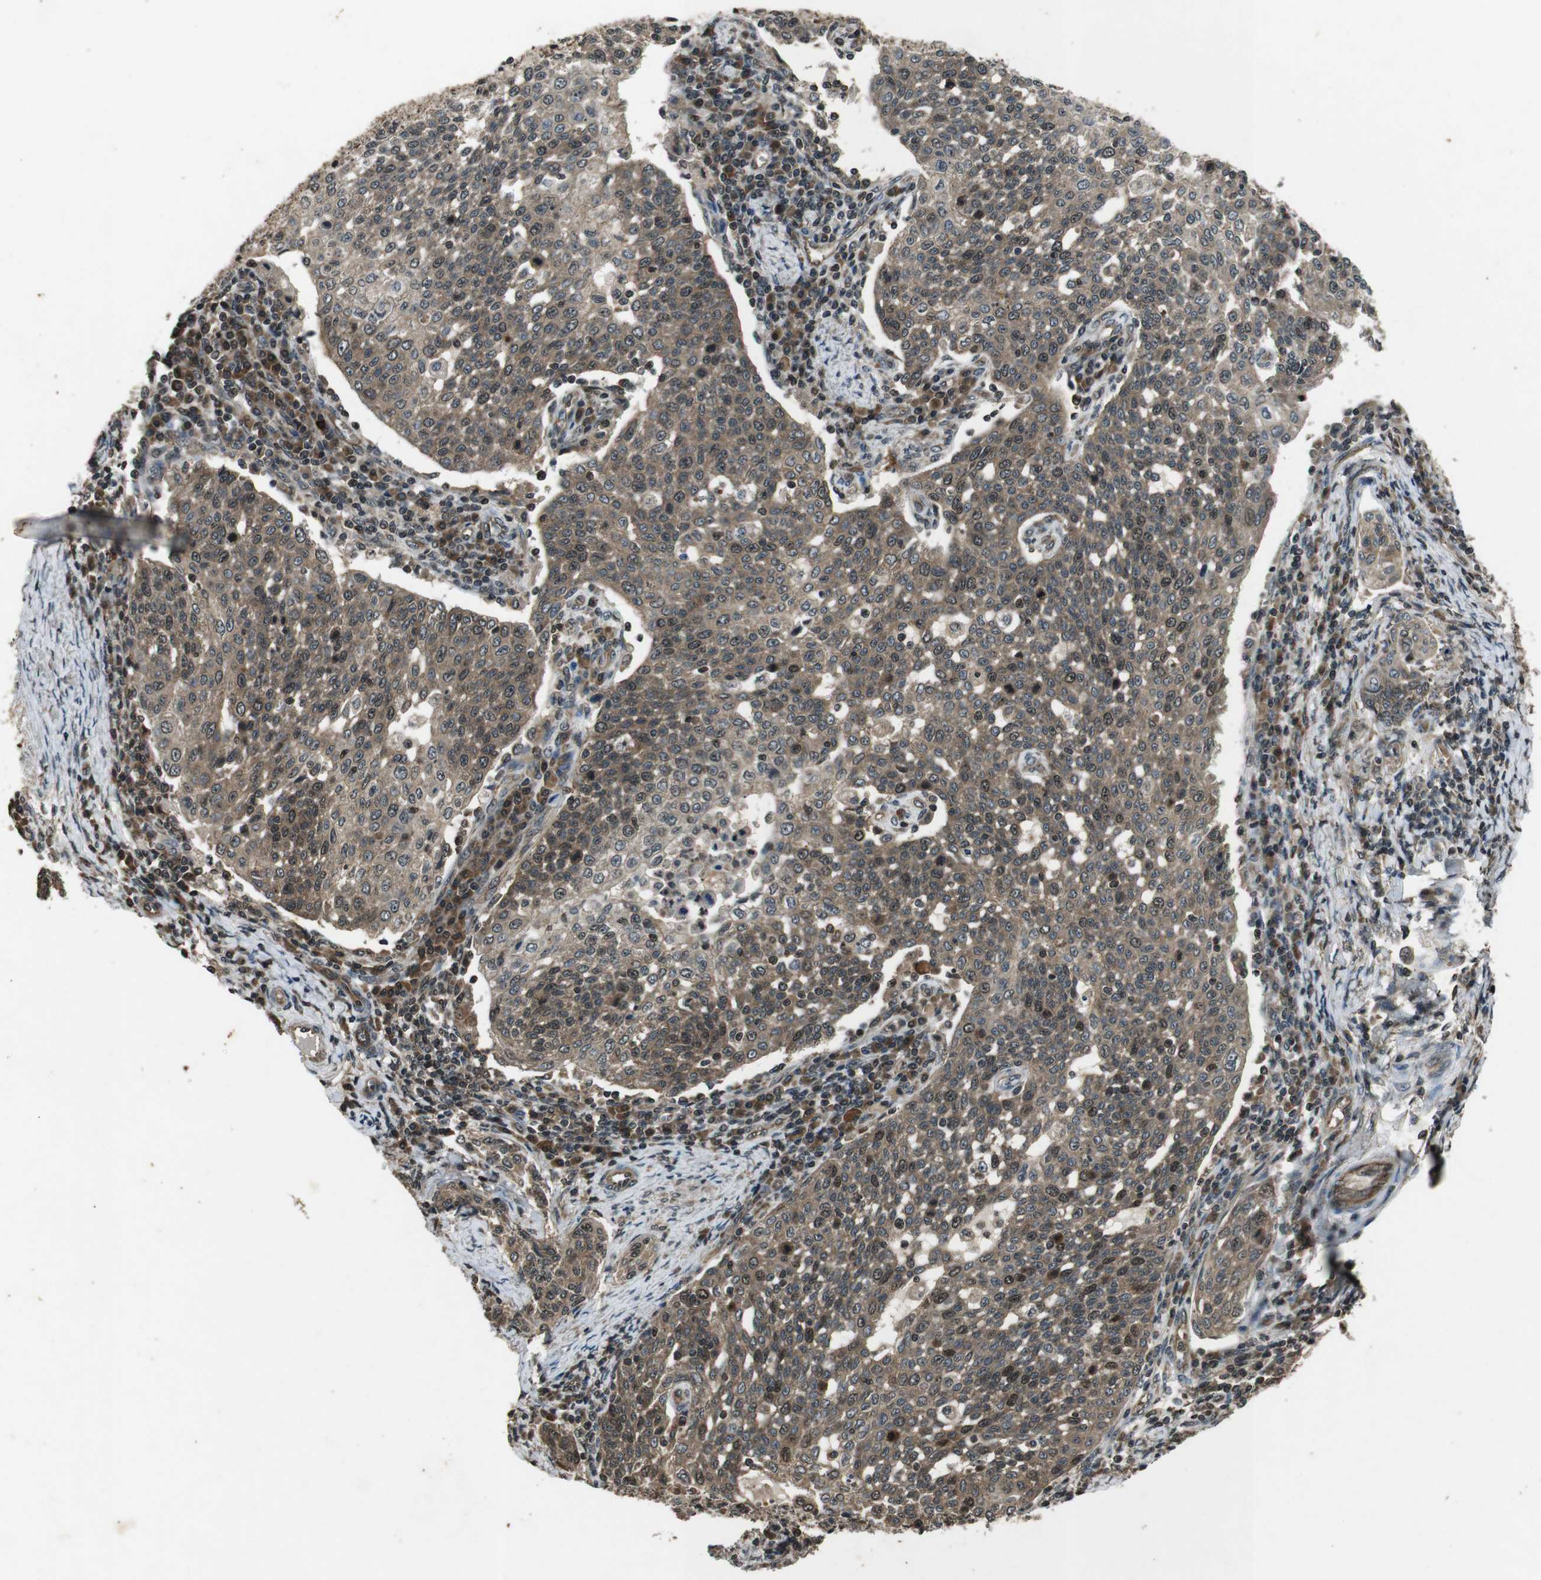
{"staining": {"intensity": "moderate", "quantity": ">75%", "location": "cytoplasmic/membranous,nuclear"}, "tissue": "cervical cancer", "cell_type": "Tumor cells", "image_type": "cancer", "snomed": [{"axis": "morphology", "description": "Squamous cell carcinoma, NOS"}, {"axis": "topography", "description": "Cervix"}], "caption": "Tumor cells demonstrate medium levels of moderate cytoplasmic/membranous and nuclear staining in about >75% of cells in squamous cell carcinoma (cervical). The staining is performed using DAB brown chromogen to label protein expression. The nuclei are counter-stained blue using hematoxylin.", "gene": "PLK2", "patient": {"sex": "female", "age": 34}}